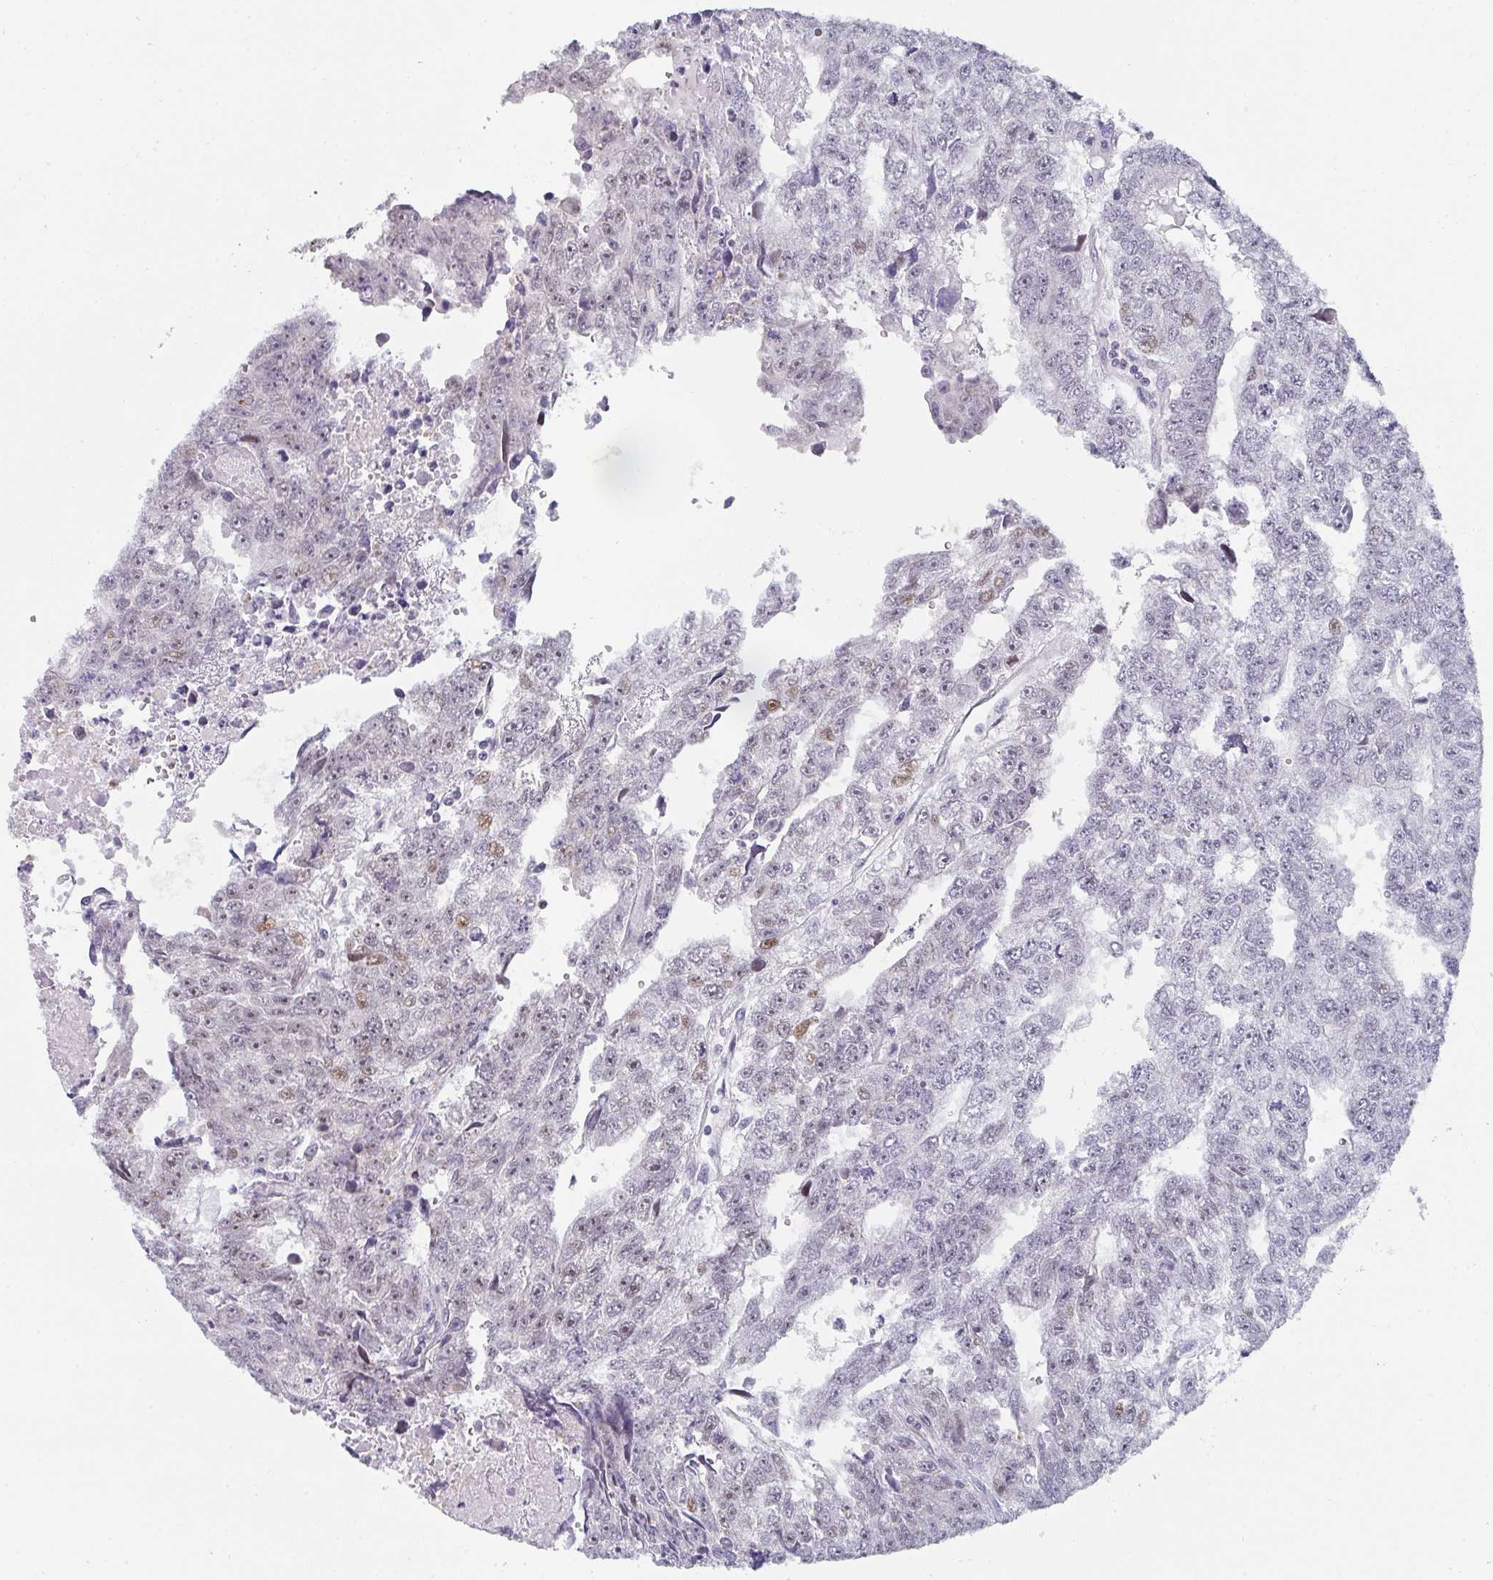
{"staining": {"intensity": "moderate", "quantity": "25%-75%", "location": "nuclear"}, "tissue": "testis cancer", "cell_type": "Tumor cells", "image_type": "cancer", "snomed": [{"axis": "morphology", "description": "Carcinoma, Embryonal, NOS"}, {"axis": "topography", "description": "Testis"}], "caption": "Immunohistochemical staining of human testis cancer (embryonal carcinoma) demonstrates moderate nuclear protein staining in about 25%-75% of tumor cells. (Stains: DAB (3,3'-diaminobenzidine) in brown, nuclei in blue, Microscopy: brightfield microscopy at high magnification).", "gene": "POU2AF2", "patient": {"sex": "male", "age": 20}}